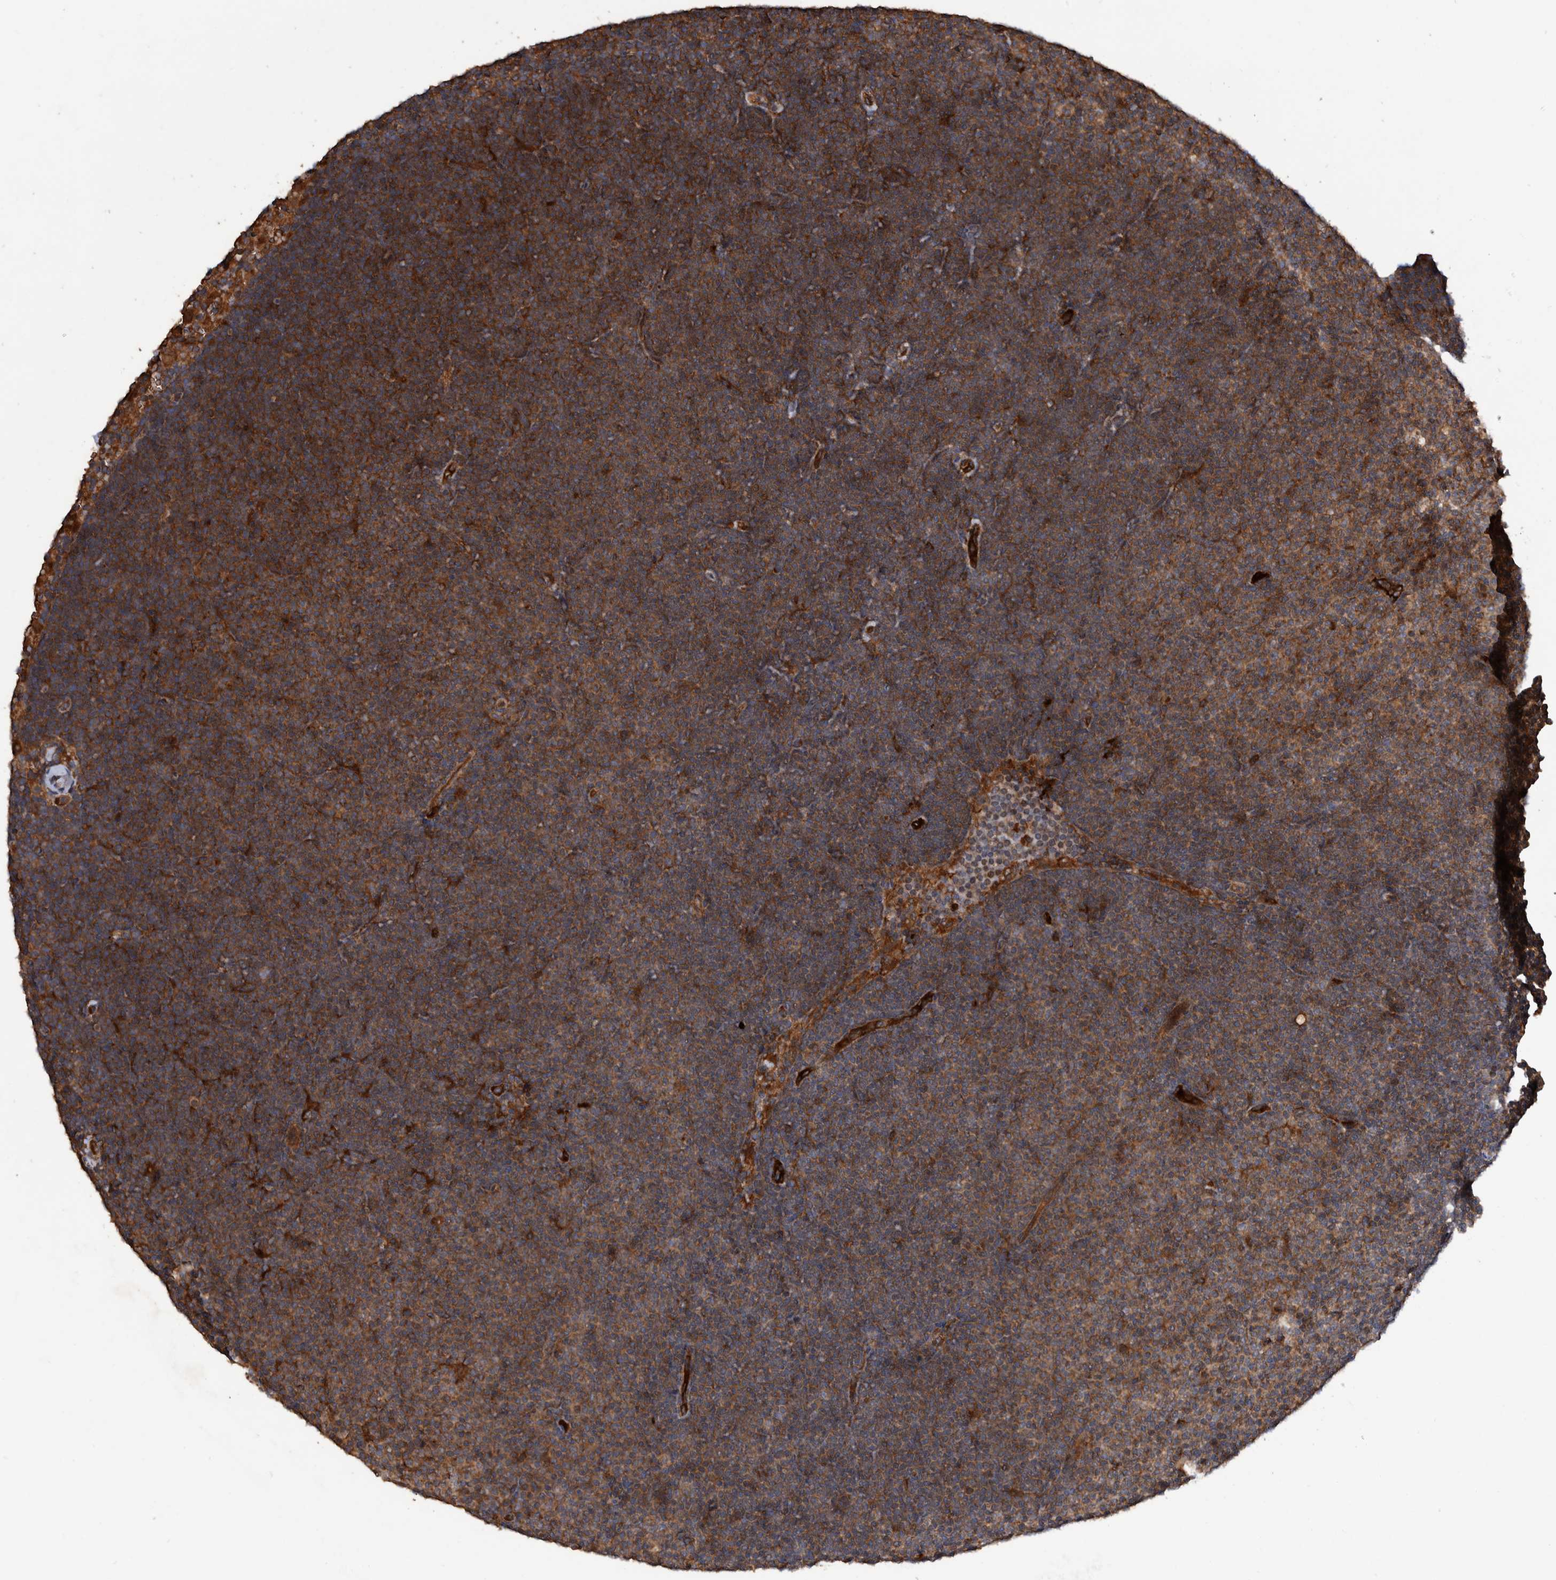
{"staining": {"intensity": "strong", "quantity": ">75%", "location": "cytoplasmic/membranous"}, "tissue": "lymphoma", "cell_type": "Tumor cells", "image_type": "cancer", "snomed": [{"axis": "morphology", "description": "Malignant lymphoma, non-Hodgkin's type, Low grade"}, {"axis": "topography", "description": "Lymph node"}], "caption": "This micrograph demonstrates immunohistochemistry (IHC) staining of human malignant lymphoma, non-Hodgkin's type (low-grade), with high strong cytoplasmic/membranous staining in about >75% of tumor cells.", "gene": "TRIM16", "patient": {"sex": "female", "age": 53}}